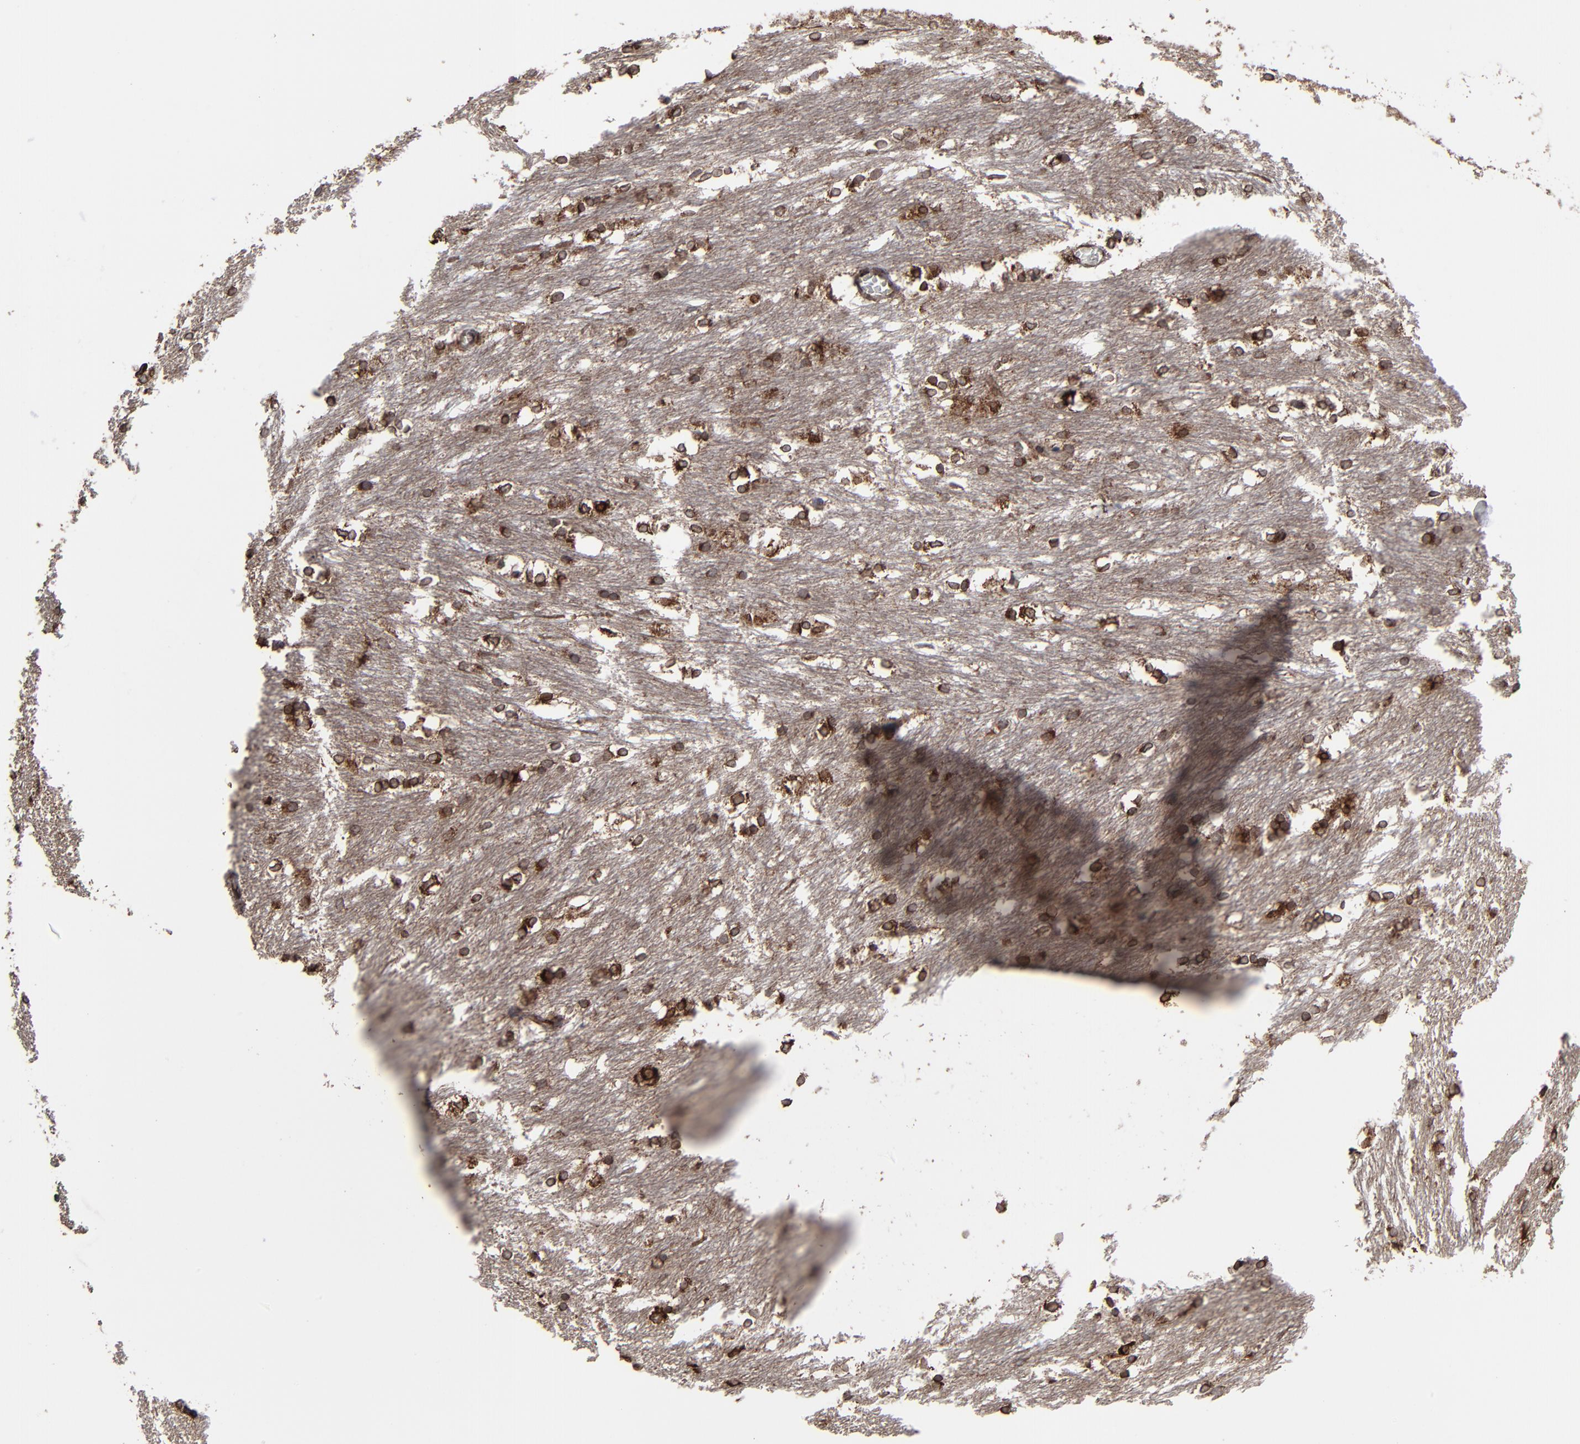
{"staining": {"intensity": "moderate", "quantity": ">75%", "location": "cytoplasmic/membranous"}, "tissue": "caudate", "cell_type": "Glial cells", "image_type": "normal", "snomed": [{"axis": "morphology", "description": "Normal tissue, NOS"}, {"axis": "topography", "description": "Lateral ventricle wall"}], "caption": "The immunohistochemical stain labels moderate cytoplasmic/membranous staining in glial cells of normal caudate. The staining was performed using DAB (3,3'-diaminobenzidine), with brown indicating positive protein expression. Nuclei are stained blue with hematoxylin.", "gene": "CNIH1", "patient": {"sex": "female", "age": 19}}